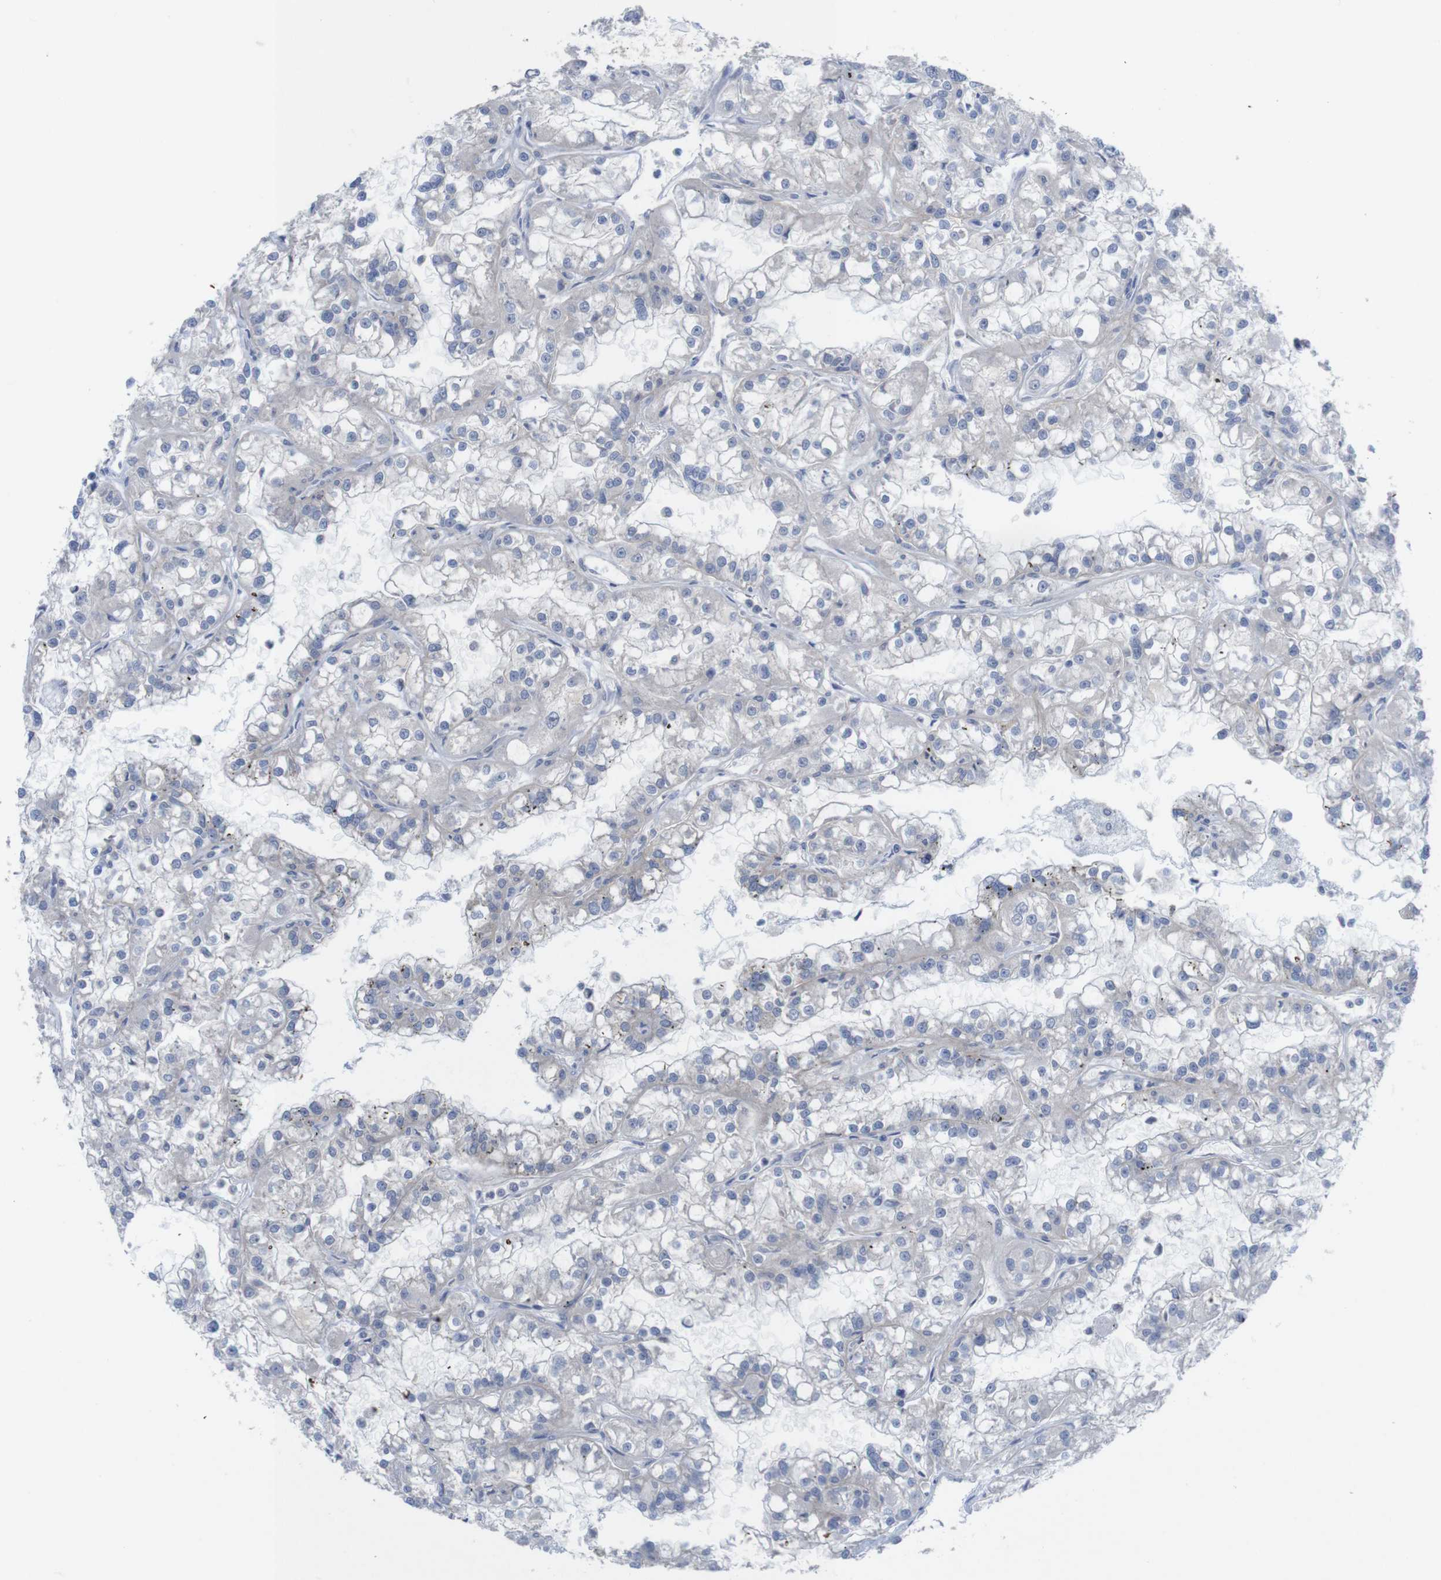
{"staining": {"intensity": "negative", "quantity": "none", "location": "none"}, "tissue": "renal cancer", "cell_type": "Tumor cells", "image_type": "cancer", "snomed": [{"axis": "morphology", "description": "Adenocarcinoma, NOS"}, {"axis": "topography", "description": "Kidney"}], "caption": "Renal adenocarcinoma stained for a protein using IHC displays no expression tumor cells.", "gene": "KIDINS220", "patient": {"sex": "female", "age": 52}}